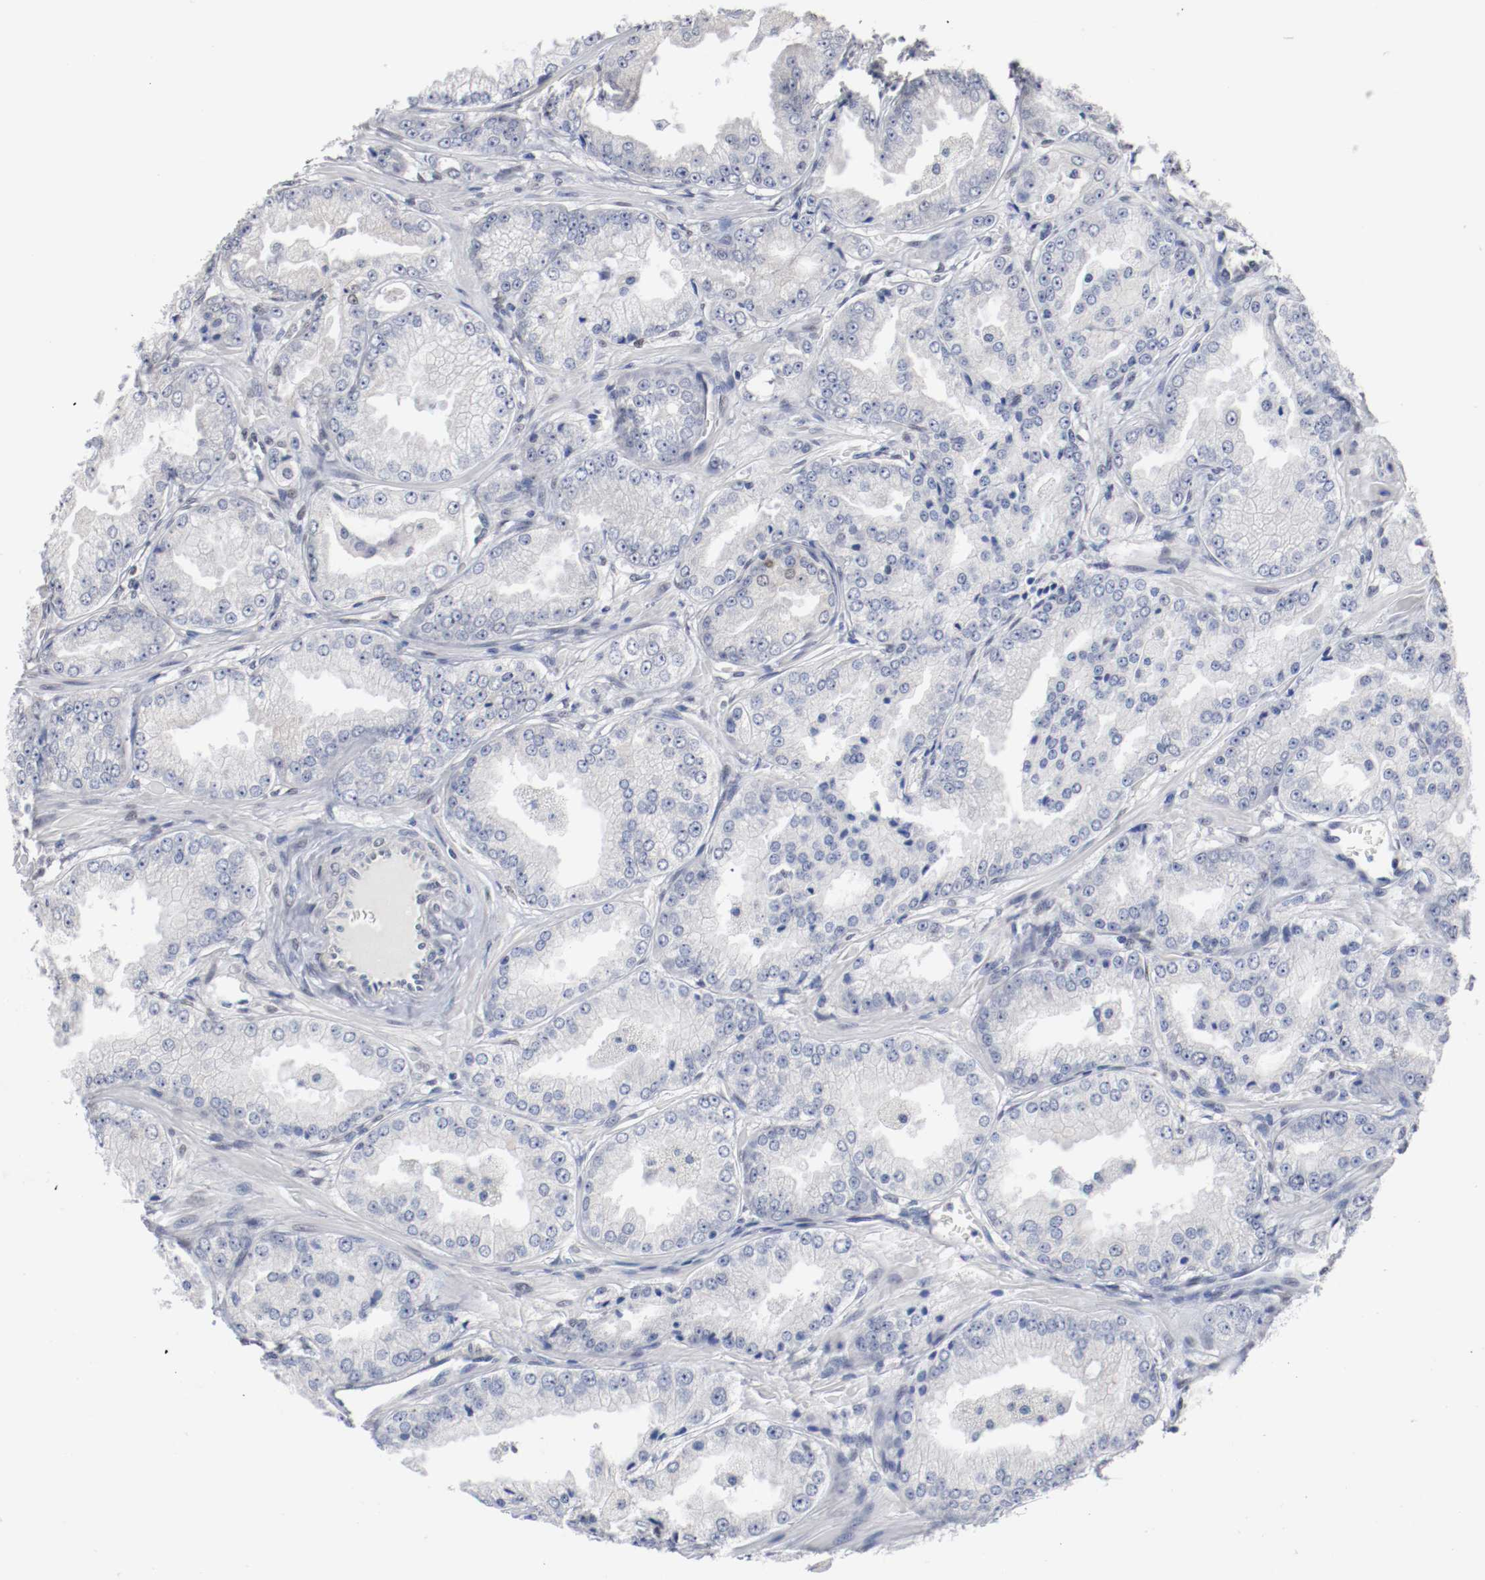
{"staining": {"intensity": "negative", "quantity": "none", "location": "none"}, "tissue": "prostate cancer", "cell_type": "Tumor cells", "image_type": "cancer", "snomed": [{"axis": "morphology", "description": "Adenocarcinoma, High grade"}, {"axis": "topography", "description": "Prostate"}], "caption": "DAB (3,3'-diaminobenzidine) immunohistochemical staining of human high-grade adenocarcinoma (prostate) shows no significant expression in tumor cells. (DAB immunohistochemistry visualized using brightfield microscopy, high magnification).", "gene": "FOSL2", "patient": {"sex": "male", "age": 61}}